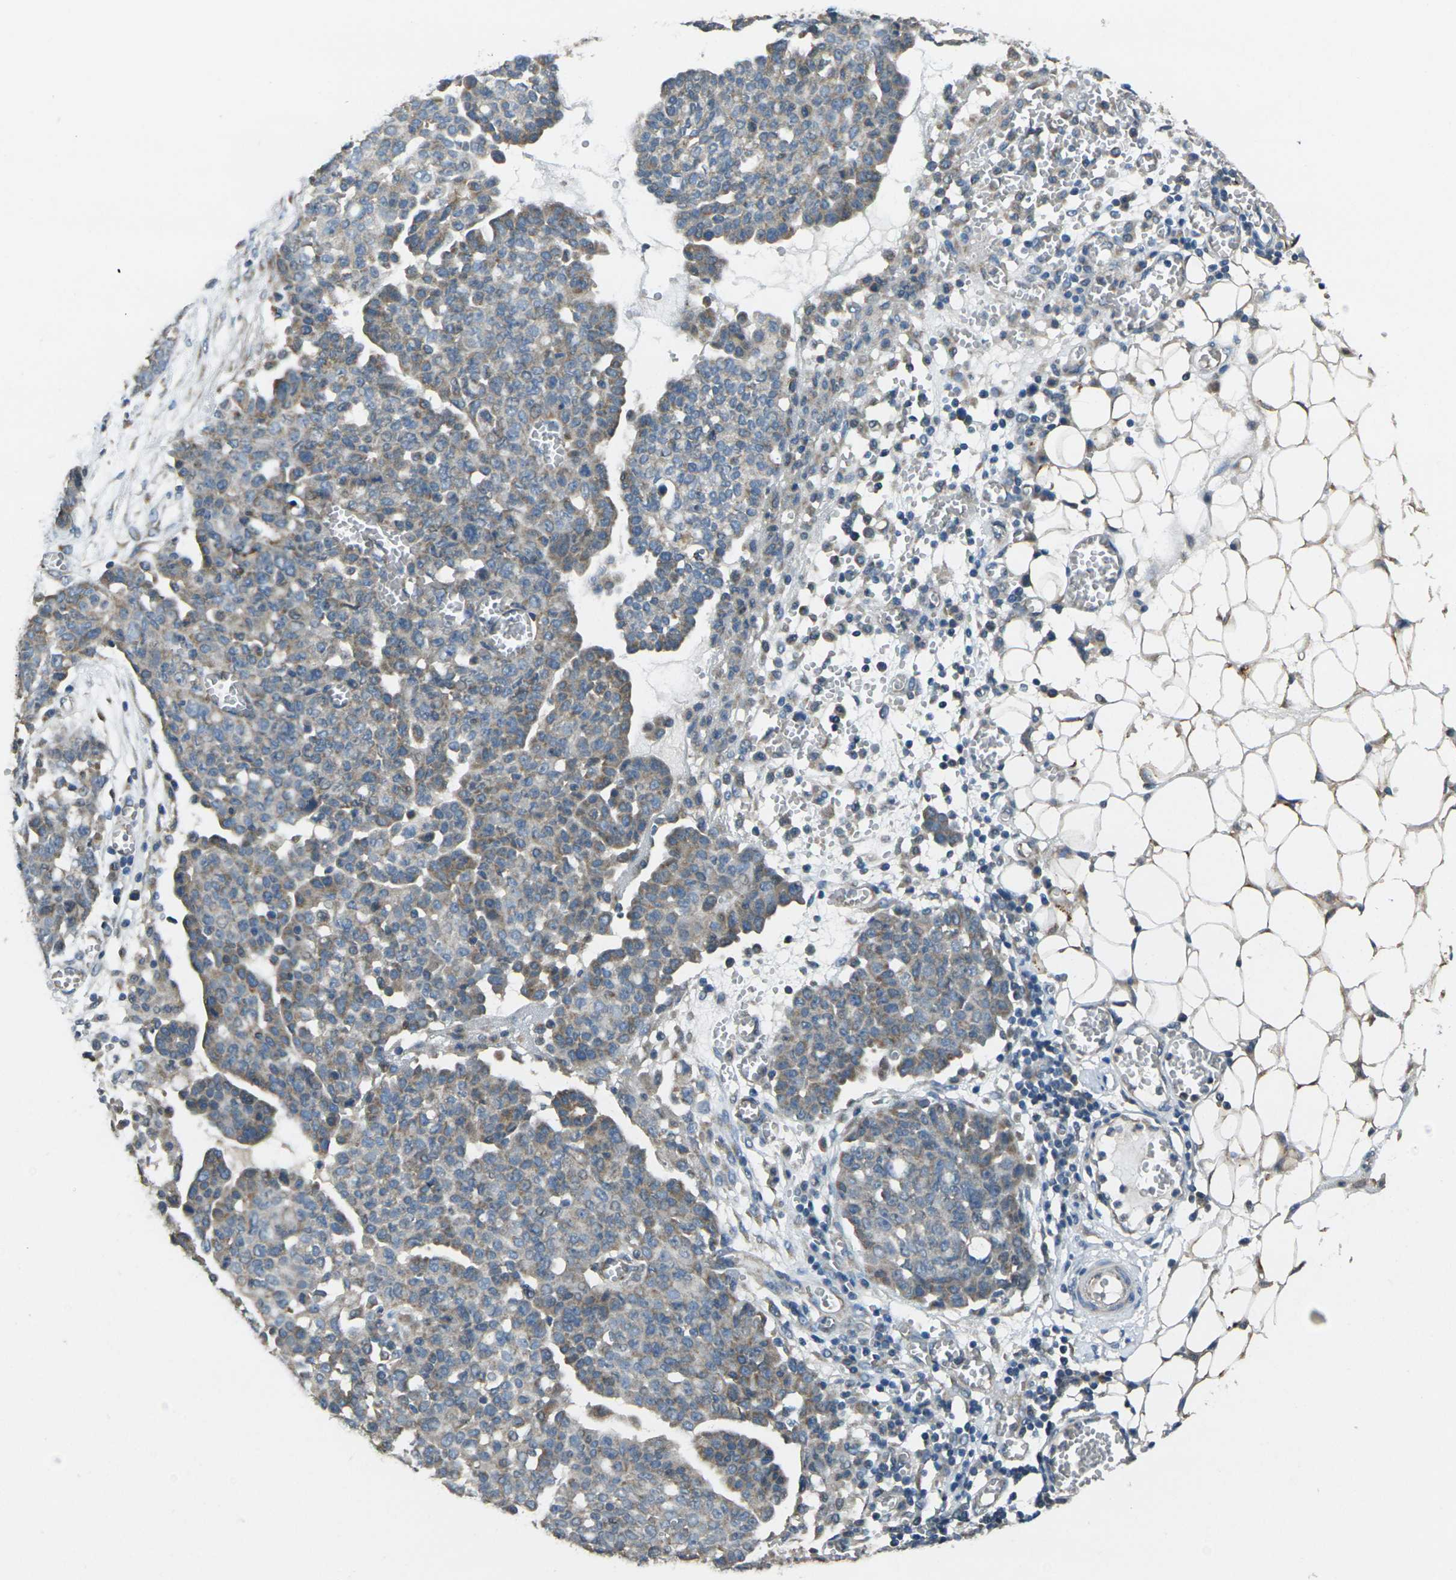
{"staining": {"intensity": "weak", "quantity": "25%-75%", "location": "cytoplasmic/membranous"}, "tissue": "ovarian cancer", "cell_type": "Tumor cells", "image_type": "cancer", "snomed": [{"axis": "morphology", "description": "Cystadenocarcinoma, serous, NOS"}, {"axis": "topography", "description": "Soft tissue"}, {"axis": "topography", "description": "Ovary"}], "caption": "A high-resolution image shows immunohistochemistry staining of ovarian cancer (serous cystadenocarcinoma), which shows weak cytoplasmic/membranous expression in approximately 25%-75% of tumor cells.", "gene": "TMEM120B", "patient": {"sex": "female", "age": 57}}